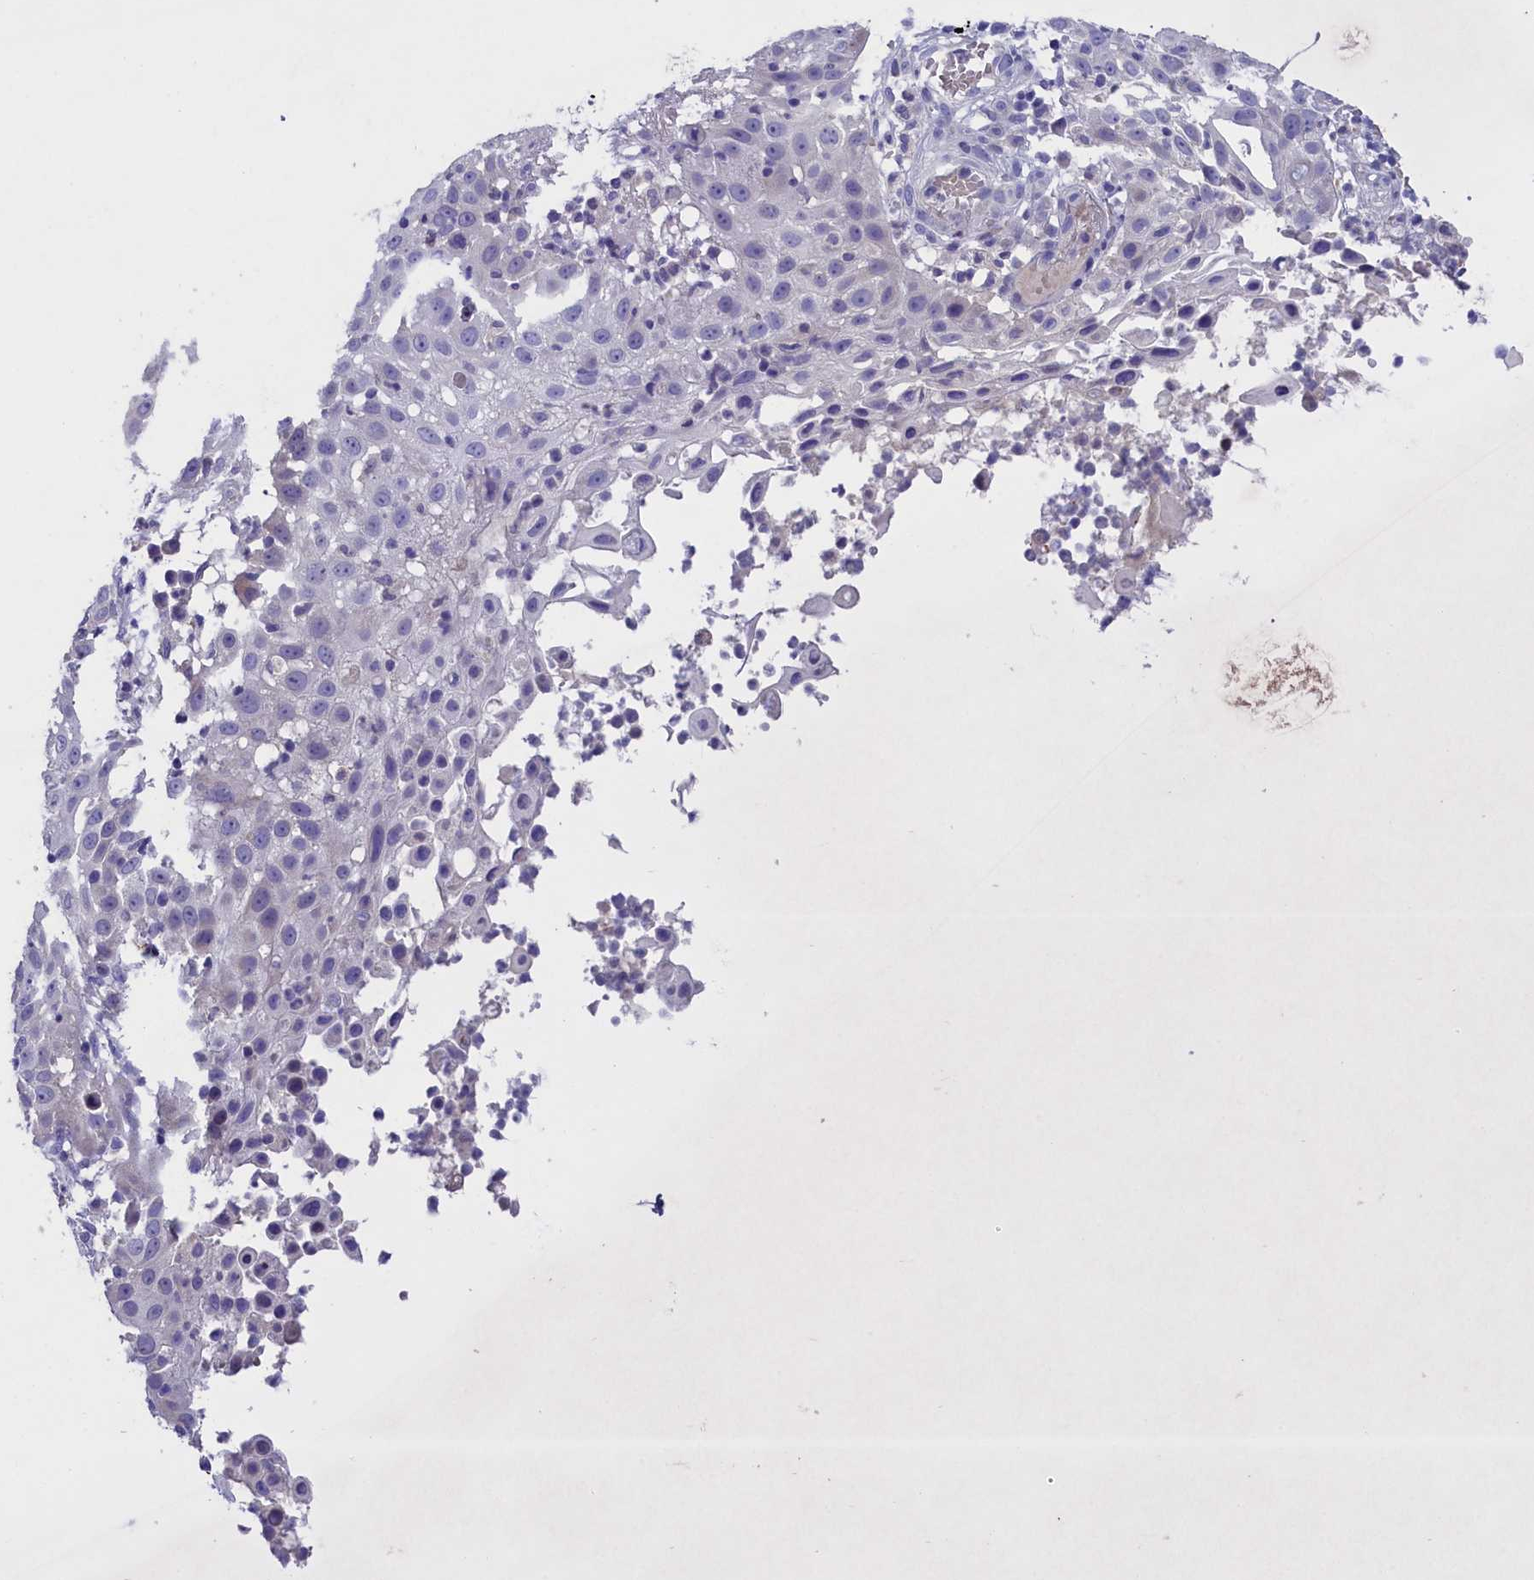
{"staining": {"intensity": "negative", "quantity": "none", "location": "none"}, "tissue": "skin cancer", "cell_type": "Tumor cells", "image_type": "cancer", "snomed": [{"axis": "morphology", "description": "Squamous cell carcinoma, NOS"}, {"axis": "topography", "description": "Skin"}], "caption": "Human skin cancer (squamous cell carcinoma) stained for a protein using IHC displays no expression in tumor cells.", "gene": "ENPP6", "patient": {"sex": "female", "age": 44}}